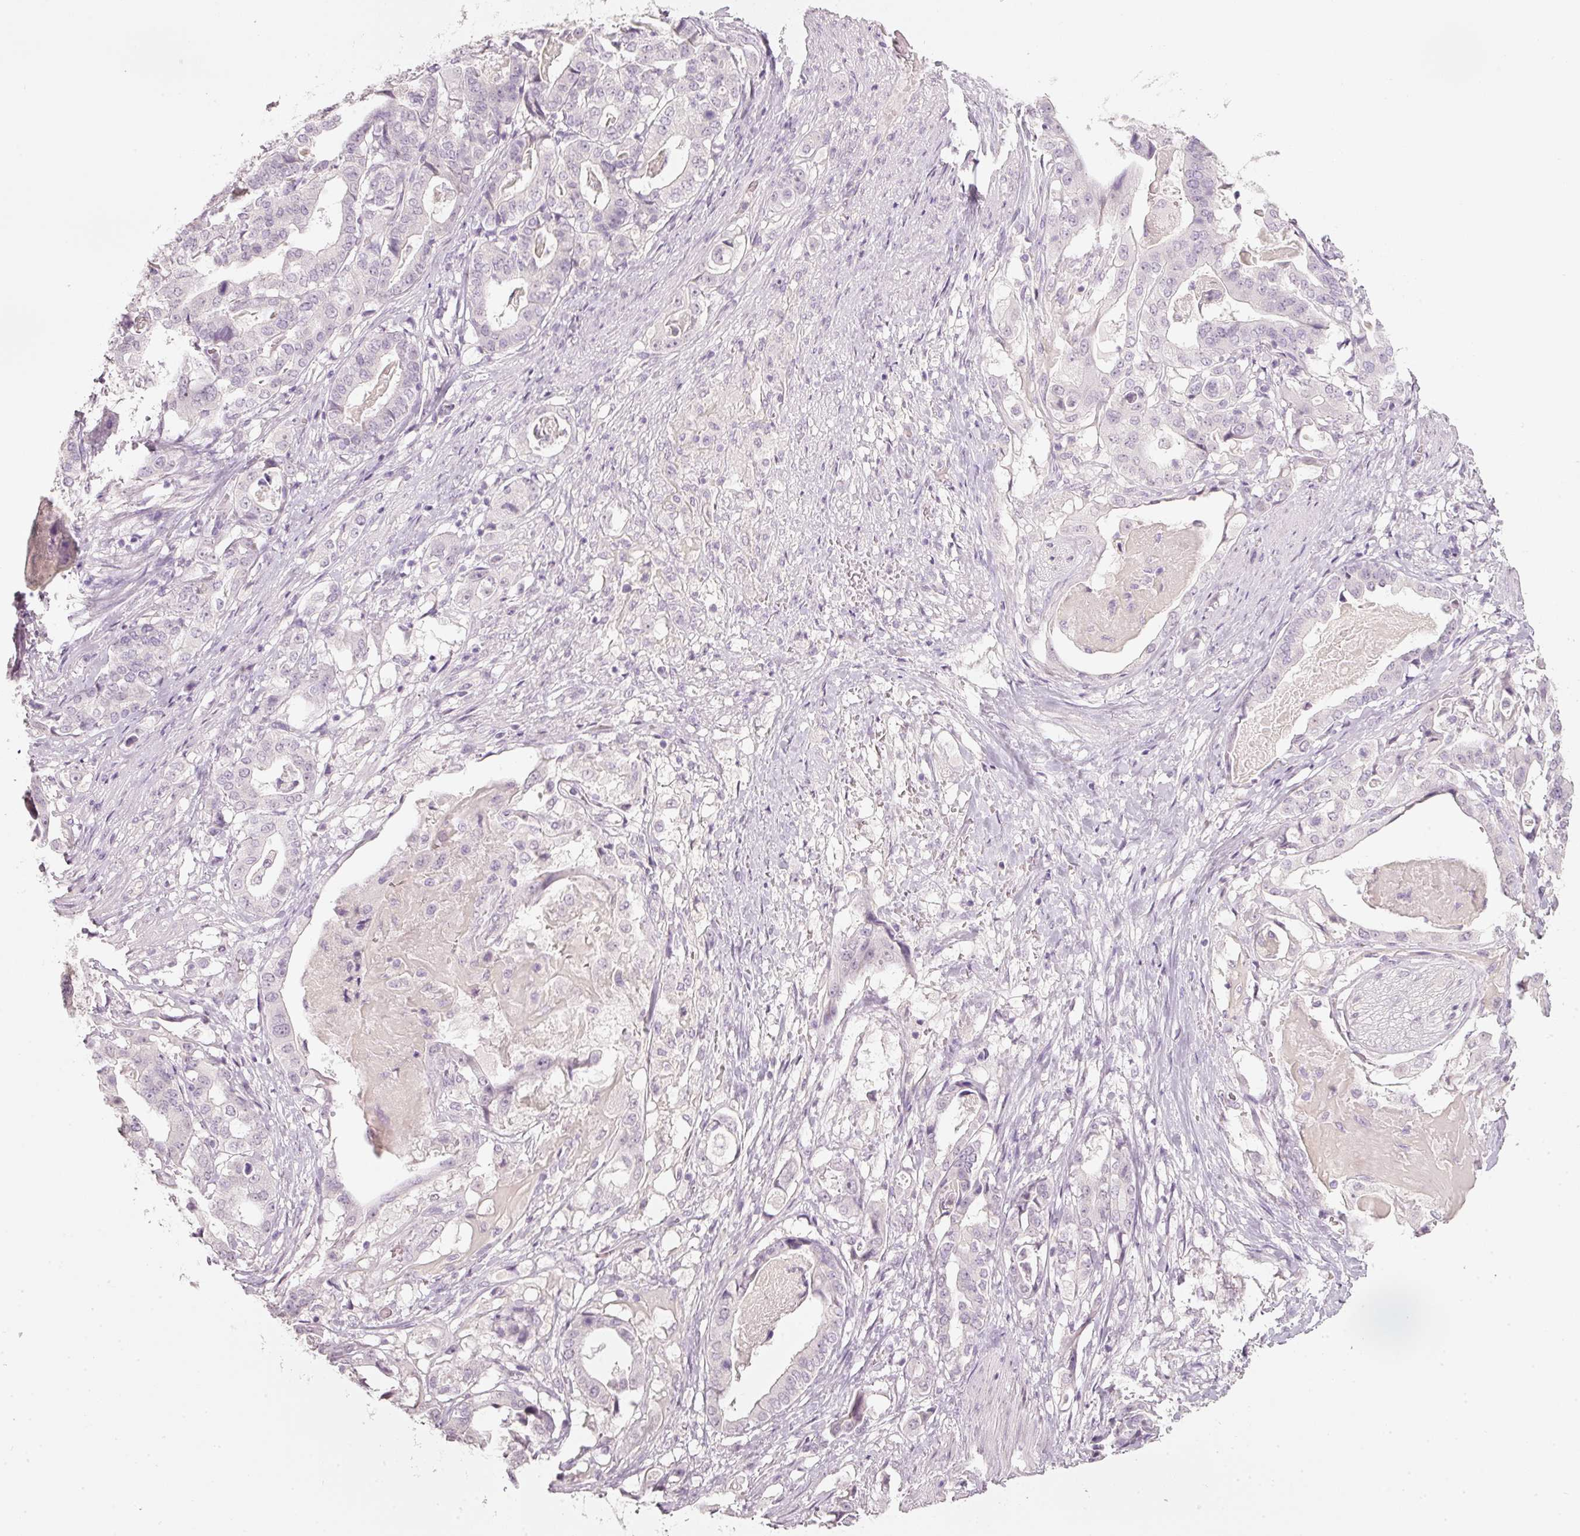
{"staining": {"intensity": "negative", "quantity": "none", "location": "none"}, "tissue": "stomach cancer", "cell_type": "Tumor cells", "image_type": "cancer", "snomed": [{"axis": "morphology", "description": "Adenocarcinoma, NOS"}, {"axis": "topography", "description": "Stomach"}], "caption": "Photomicrograph shows no significant protein staining in tumor cells of stomach adenocarcinoma.", "gene": "STEAP1", "patient": {"sex": "male", "age": 48}}